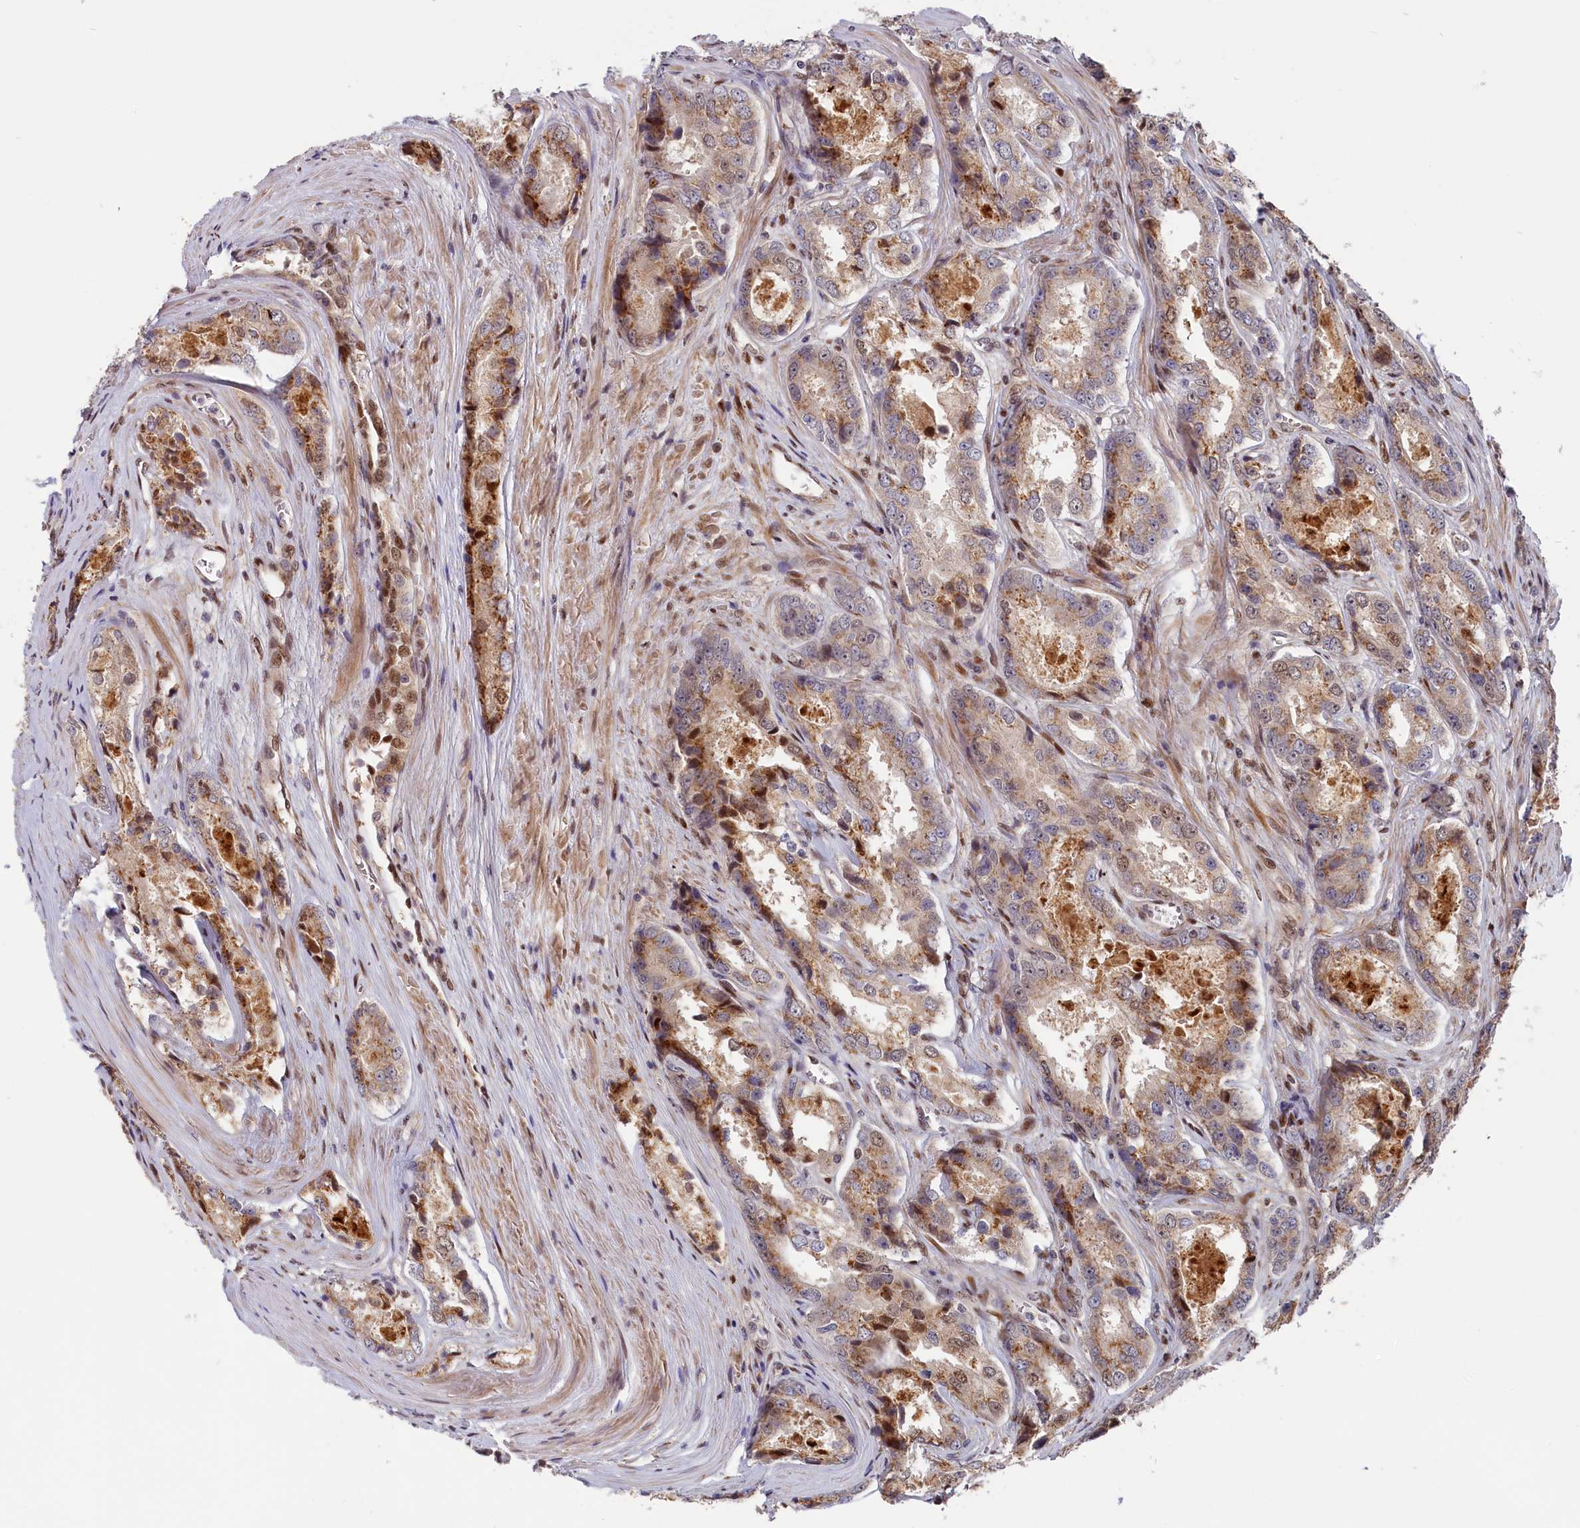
{"staining": {"intensity": "moderate", "quantity": ">75%", "location": "cytoplasmic/membranous,nuclear"}, "tissue": "prostate cancer", "cell_type": "Tumor cells", "image_type": "cancer", "snomed": [{"axis": "morphology", "description": "Adenocarcinoma, Low grade"}, {"axis": "topography", "description": "Prostate"}], "caption": "Low-grade adenocarcinoma (prostate) stained with a protein marker shows moderate staining in tumor cells.", "gene": "CHST12", "patient": {"sex": "male", "age": 68}}